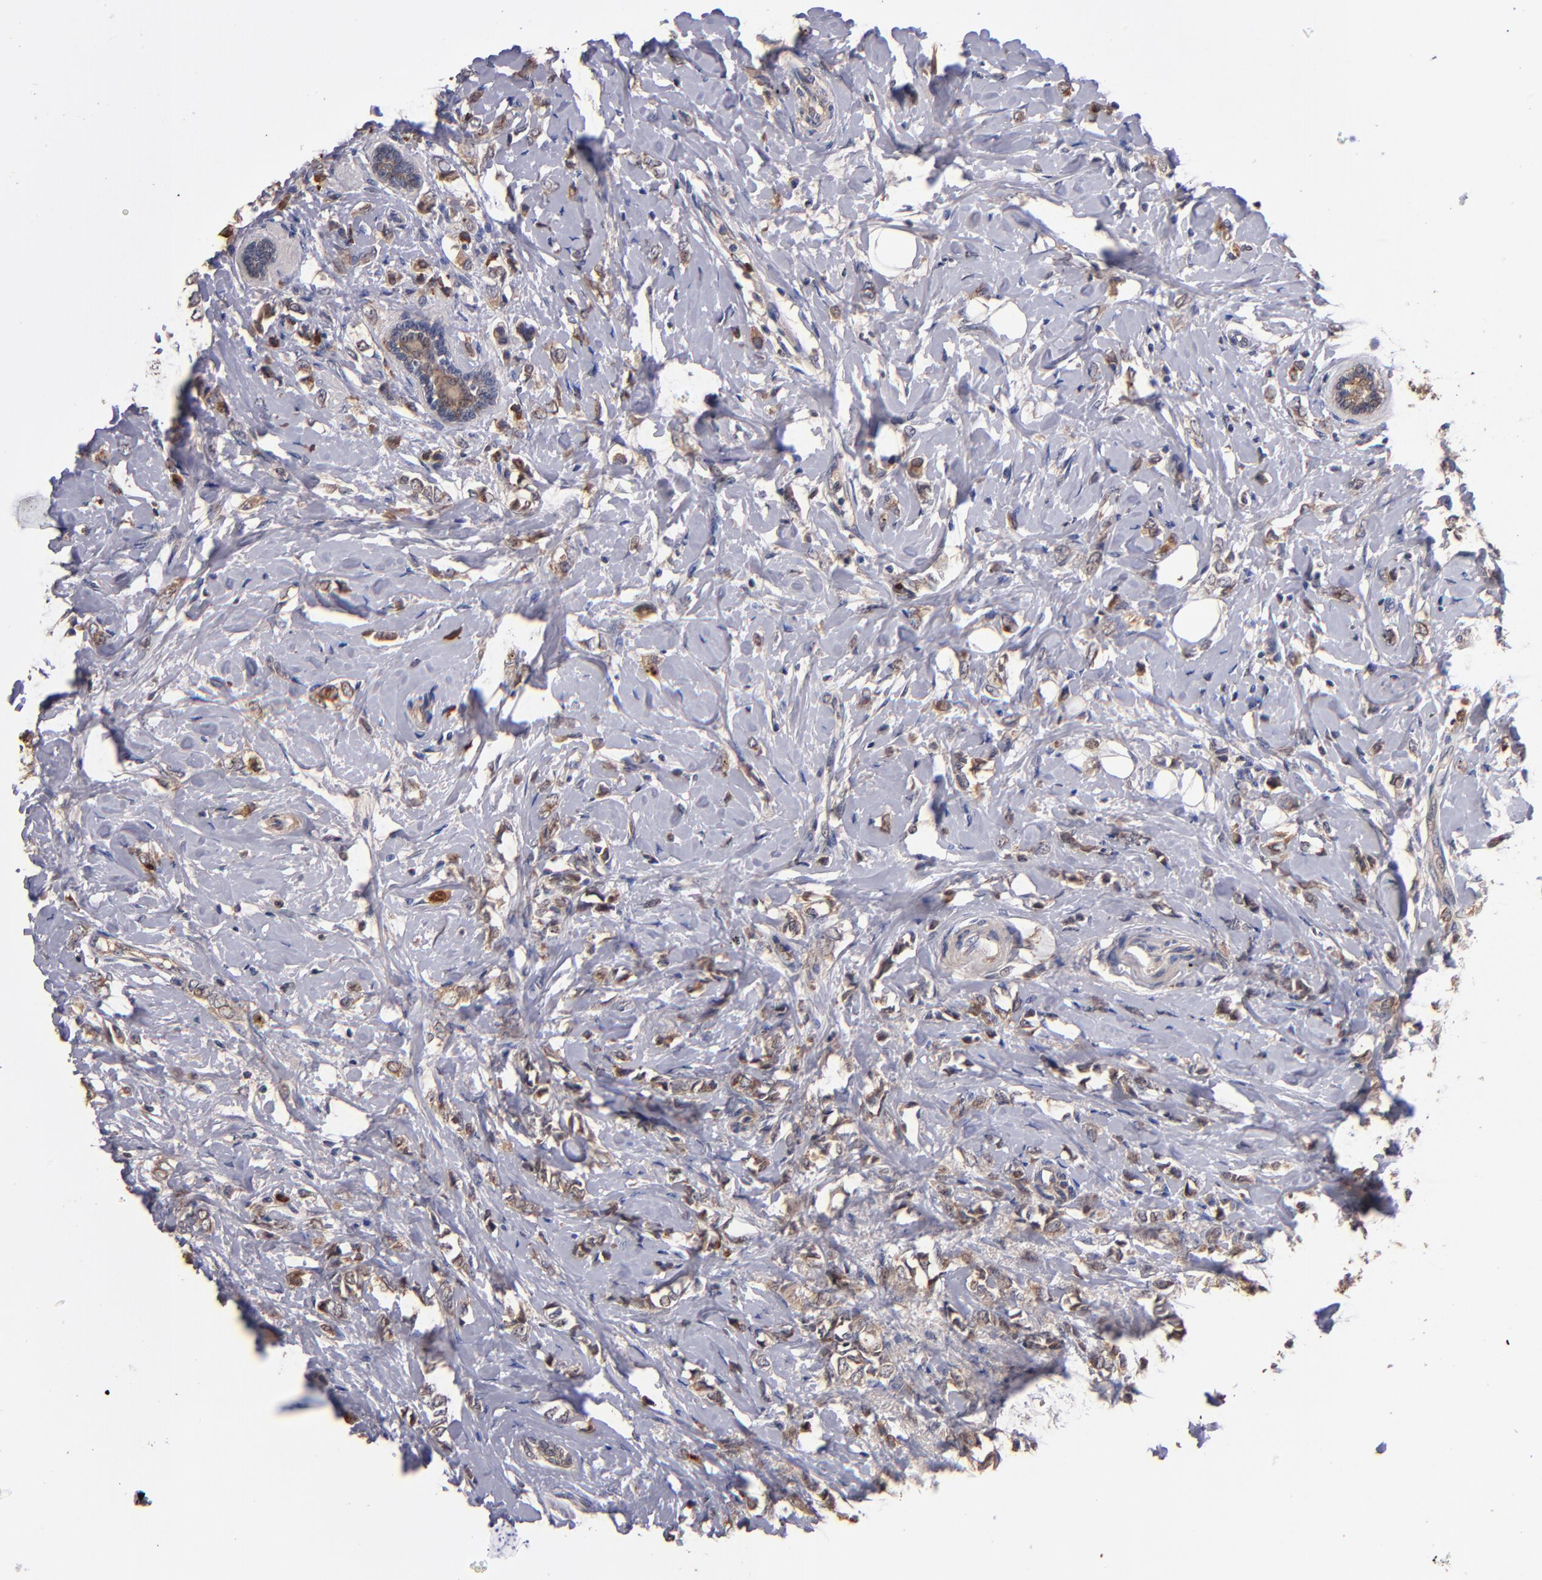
{"staining": {"intensity": "moderate", "quantity": ">75%", "location": "cytoplasmic/membranous"}, "tissue": "breast cancer", "cell_type": "Tumor cells", "image_type": "cancer", "snomed": [{"axis": "morphology", "description": "Normal tissue, NOS"}, {"axis": "morphology", "description": "Lobular carcinoma"}, {"axis": "topography", "description": "Breast"}], "caption": "Protein staining reveals moderate cytoplasmic/membranous positivity in about >75% of tumor cells in lobular carcinoma (breast).", "gene": "TTLL12", "patient": {"sex": "female", "age": 47}}